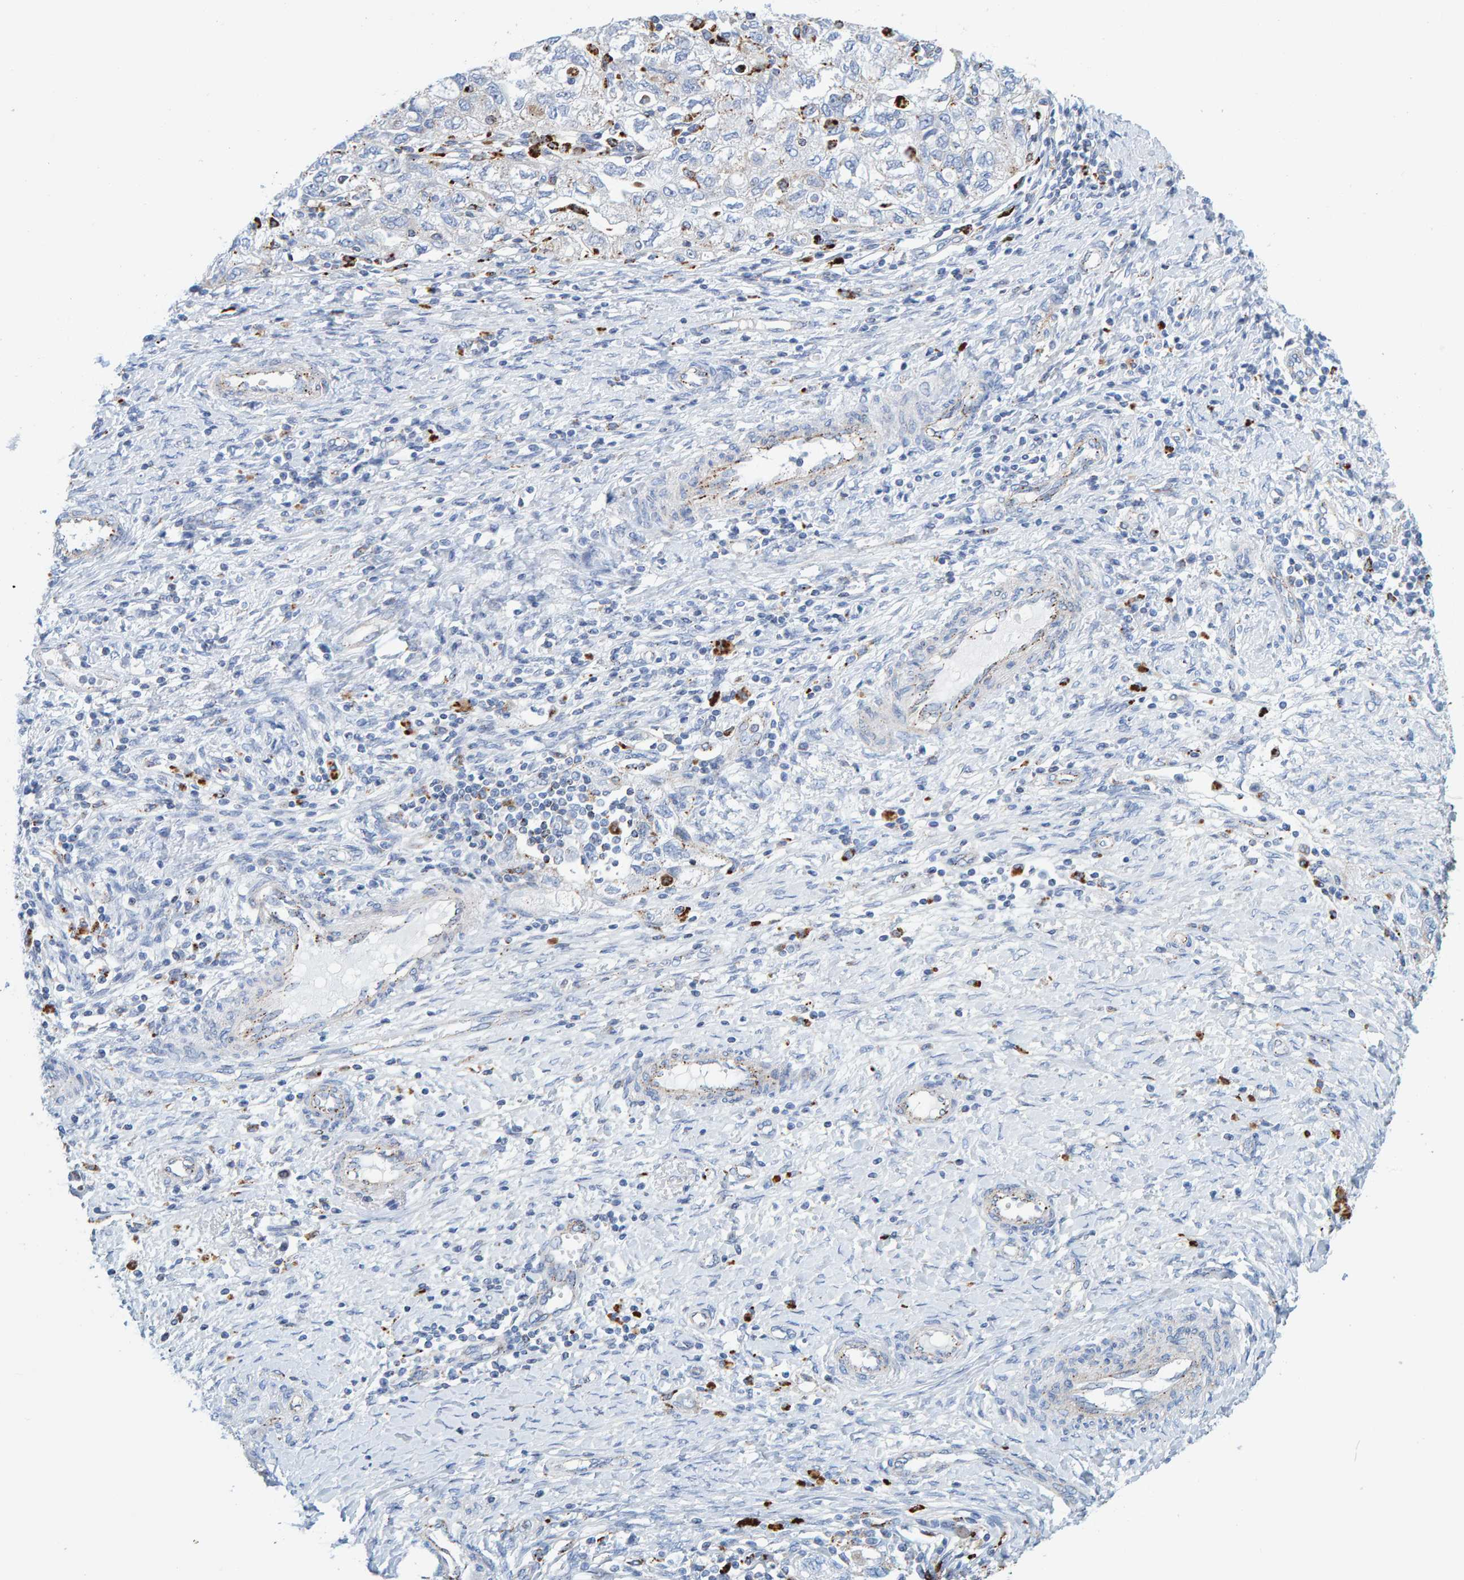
{"staining": {"intensity": "negative", "quantity": "none", "location": "none"}, "tissue": "ovarian cancer", "cell_type": "Tumor cells", "image_type": "cancer", "snomed": [{"axis": "morphology", "description": "Carcinoma, NOS"}, {"axis": "morphology", "description": "Cystadenocarcinoma, serous, NOS"}, {"axis": "topography", "description": "Ovary"}], "caption": "An image of human ovarian carcinoma is negative for staining in tumor cells.", "gene": "BIN3", "patient": {"sex": "female", "age": 69}}